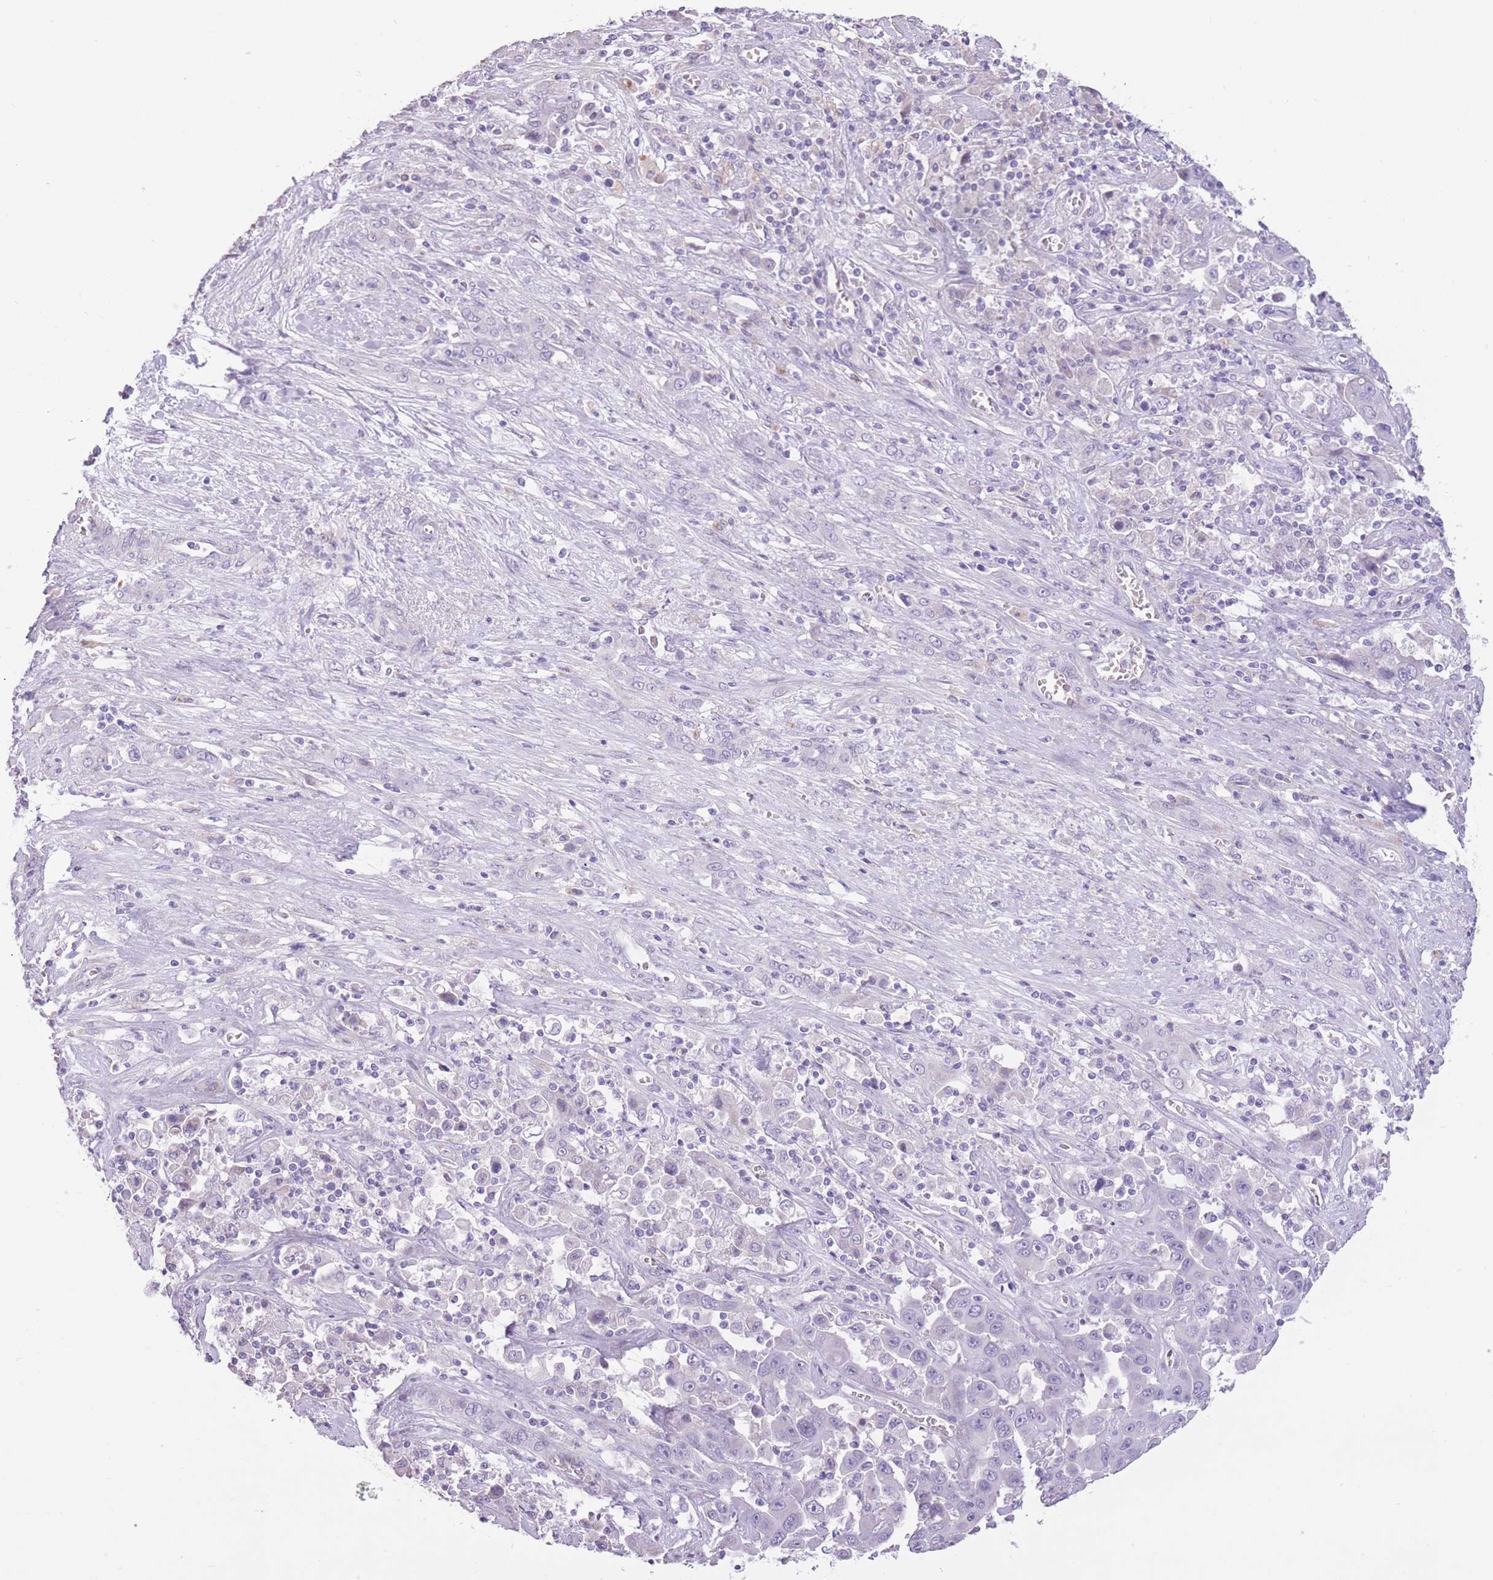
{"staining": {"intensity": "negative", "quantity": "none", "location": "none"}, "tissue": "liver cancer", "cell_type": "Tumor cells", "image_type": "cancer", "snomed": [{"axis": "morphology", "description": "Cholangiocarcinoma"}, {"axis": "topography", "description": "Liver"}], "caption": "Human liver cholangiocarcinoma stained for a protein using immunohistochemistry (IHC) demonstrates no expression in tumor cells.", "gene": "WDR70", "patient": {"sex": "female", "age": 52}}